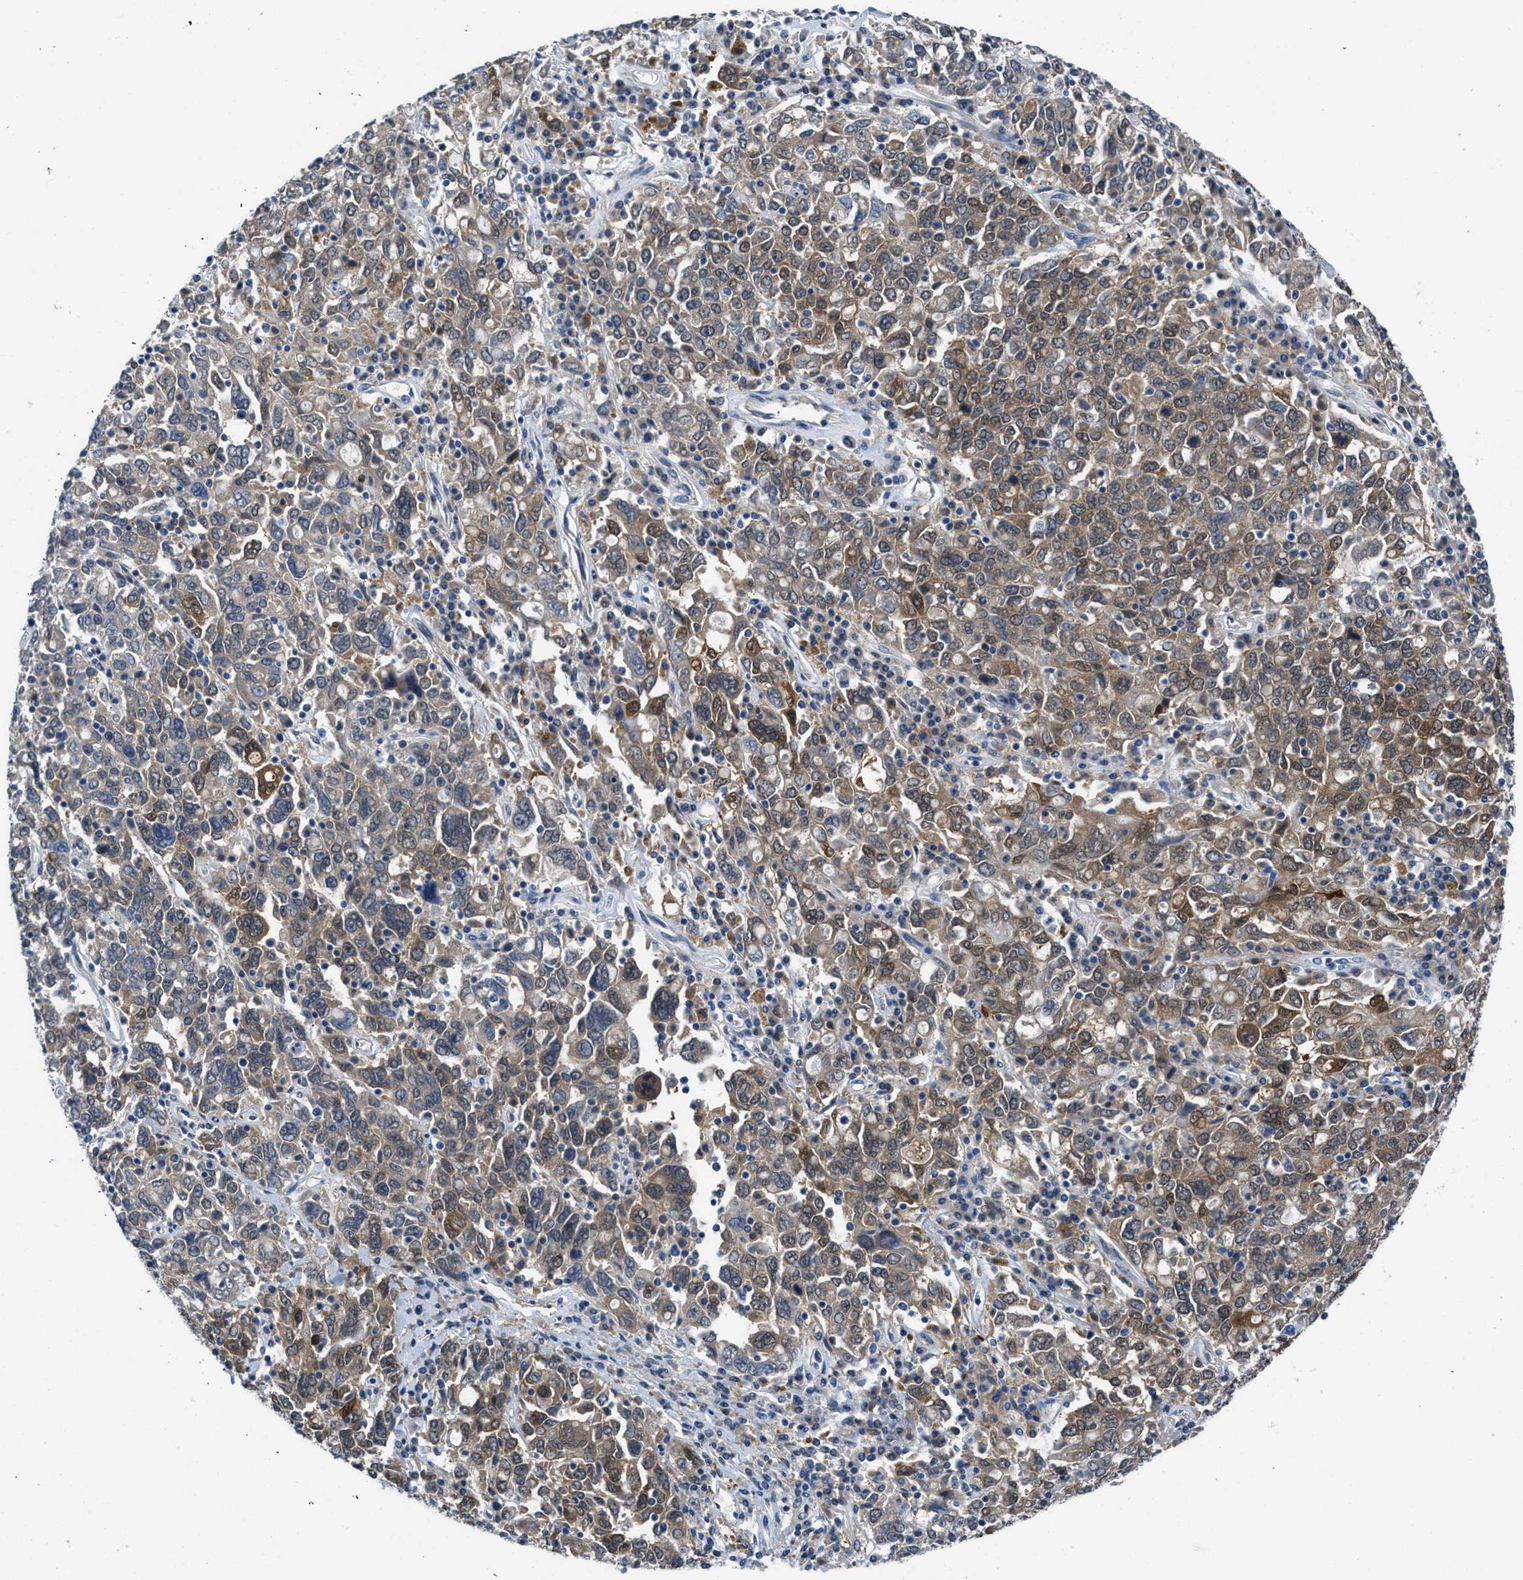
{"staining": {"intensity": "moderate", "quantity": ">75%", "location": "cytoplasmic/membranous,nuclear"}, "tissue": "ovarian cancer", "cell_type": "Tumor cells", "image_type": "cancer", "snomed": [{"axis": "morphology", "description": "Carcinoma, endometroid"}, {"axis": "topography", "description": "Ovary"}], "caption": "This image shows ovarian endometroid carcinoma stained with immunohistochemistry to label a protein in brown. The cytoplasmic/membranous and nuclear of tumor cells show moderate positivity for the protein. Nuclei are counter-stained blue.", "gene": "CBR1", "patient": {"sex": "female", "age": 62}}